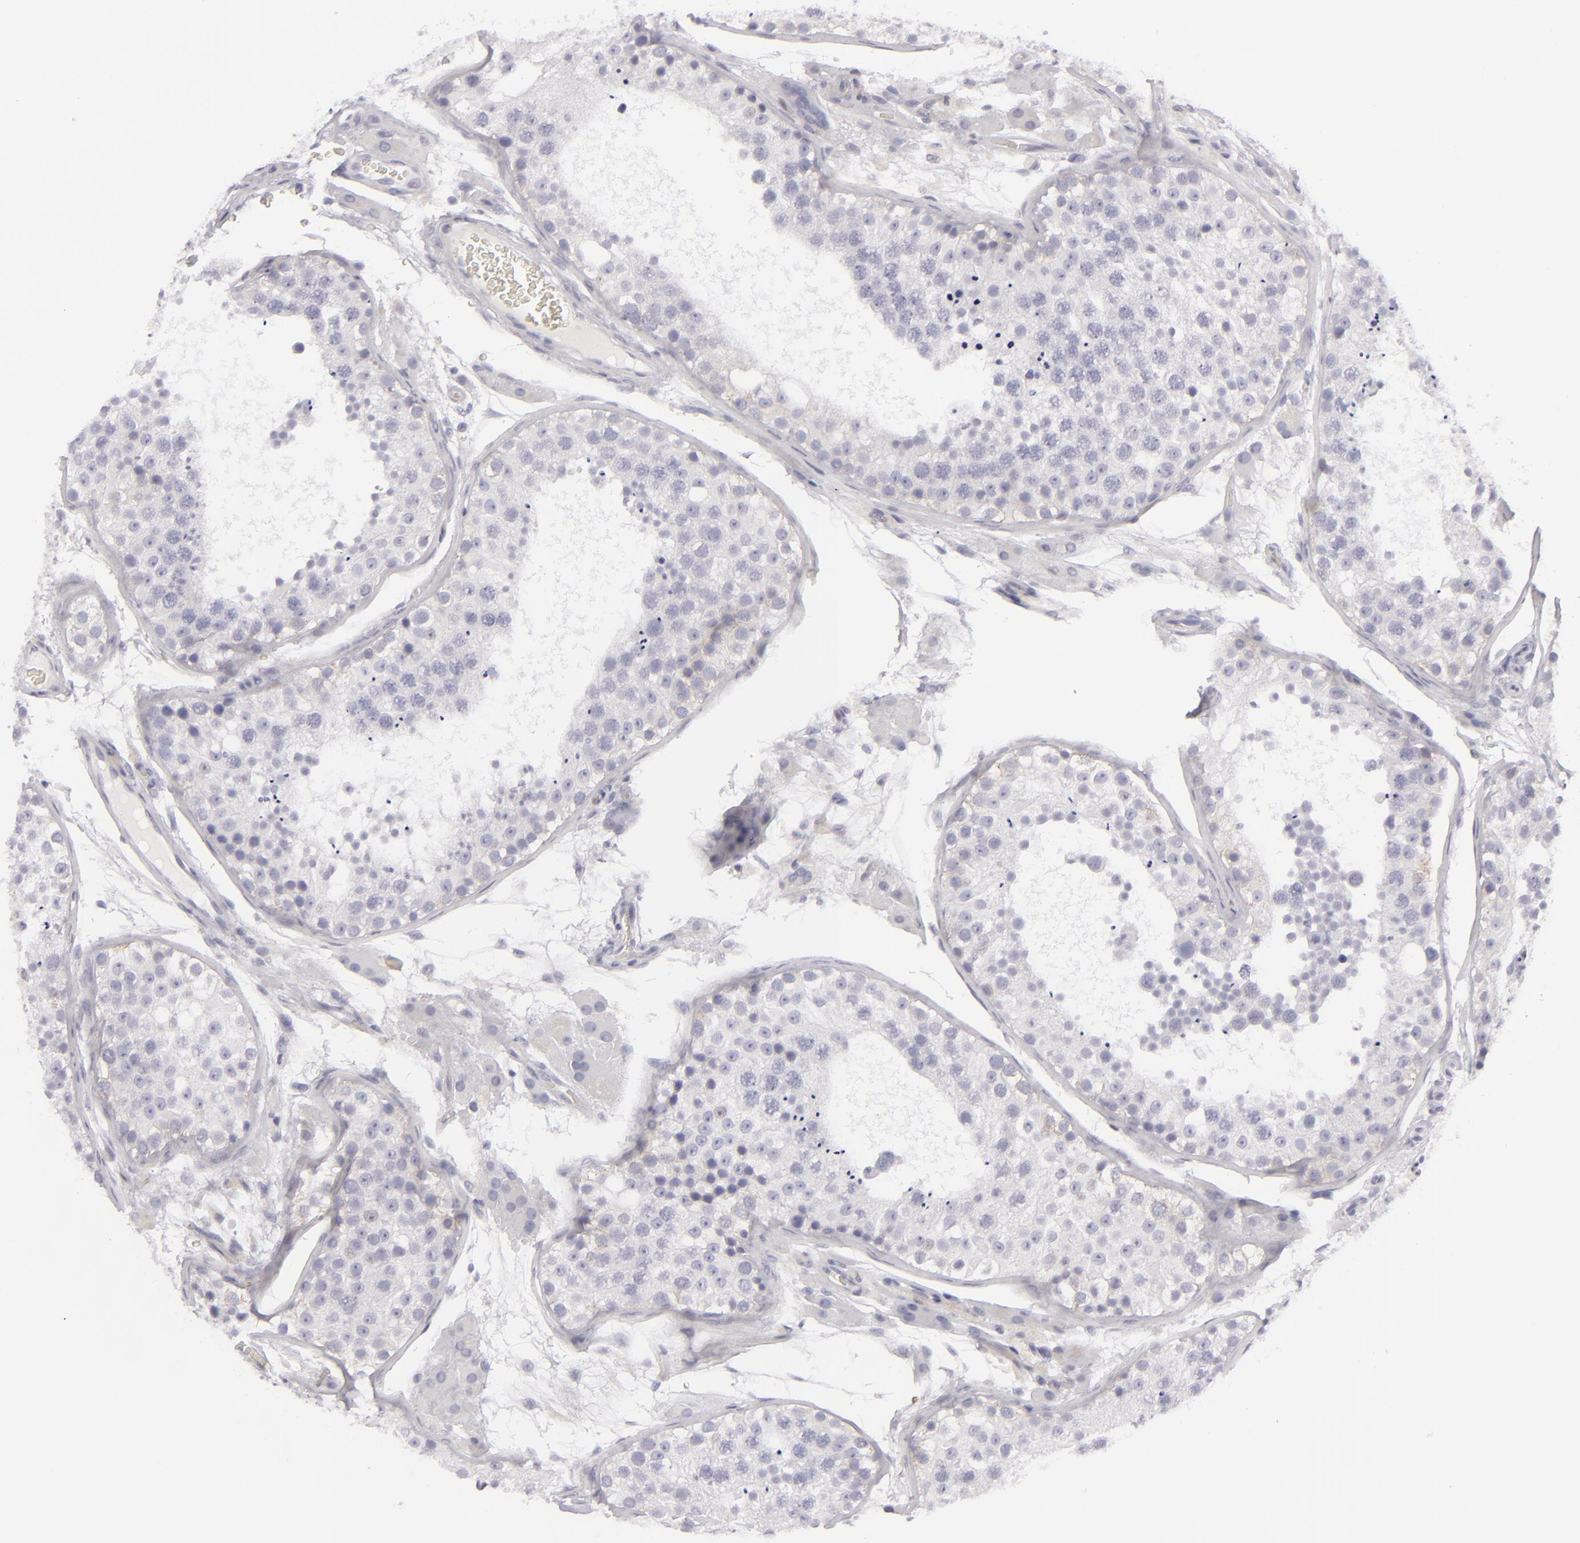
{"staining": {"intensity": "negative", "quantity": "none", "location": "none"}, "tissue": "testis", "cell_type": "Cells in seminiferous ducts", "image_type": "normal", "snomed": [{"axis": "morphology", "description": "Normal tissue, NOS"}, {"axis": "topography", "description": "Testis"}], "caption": "IHC of benign testis reveals no staining in cells in seminiferous ducts. Brightfield microscopy of immunohistochemistry (IHC) stained with DAB (brown) and hematoxylin (blue), captured at high magnification.", "gene": "JUP", "patient": {"sex": "male", "age": 26}}